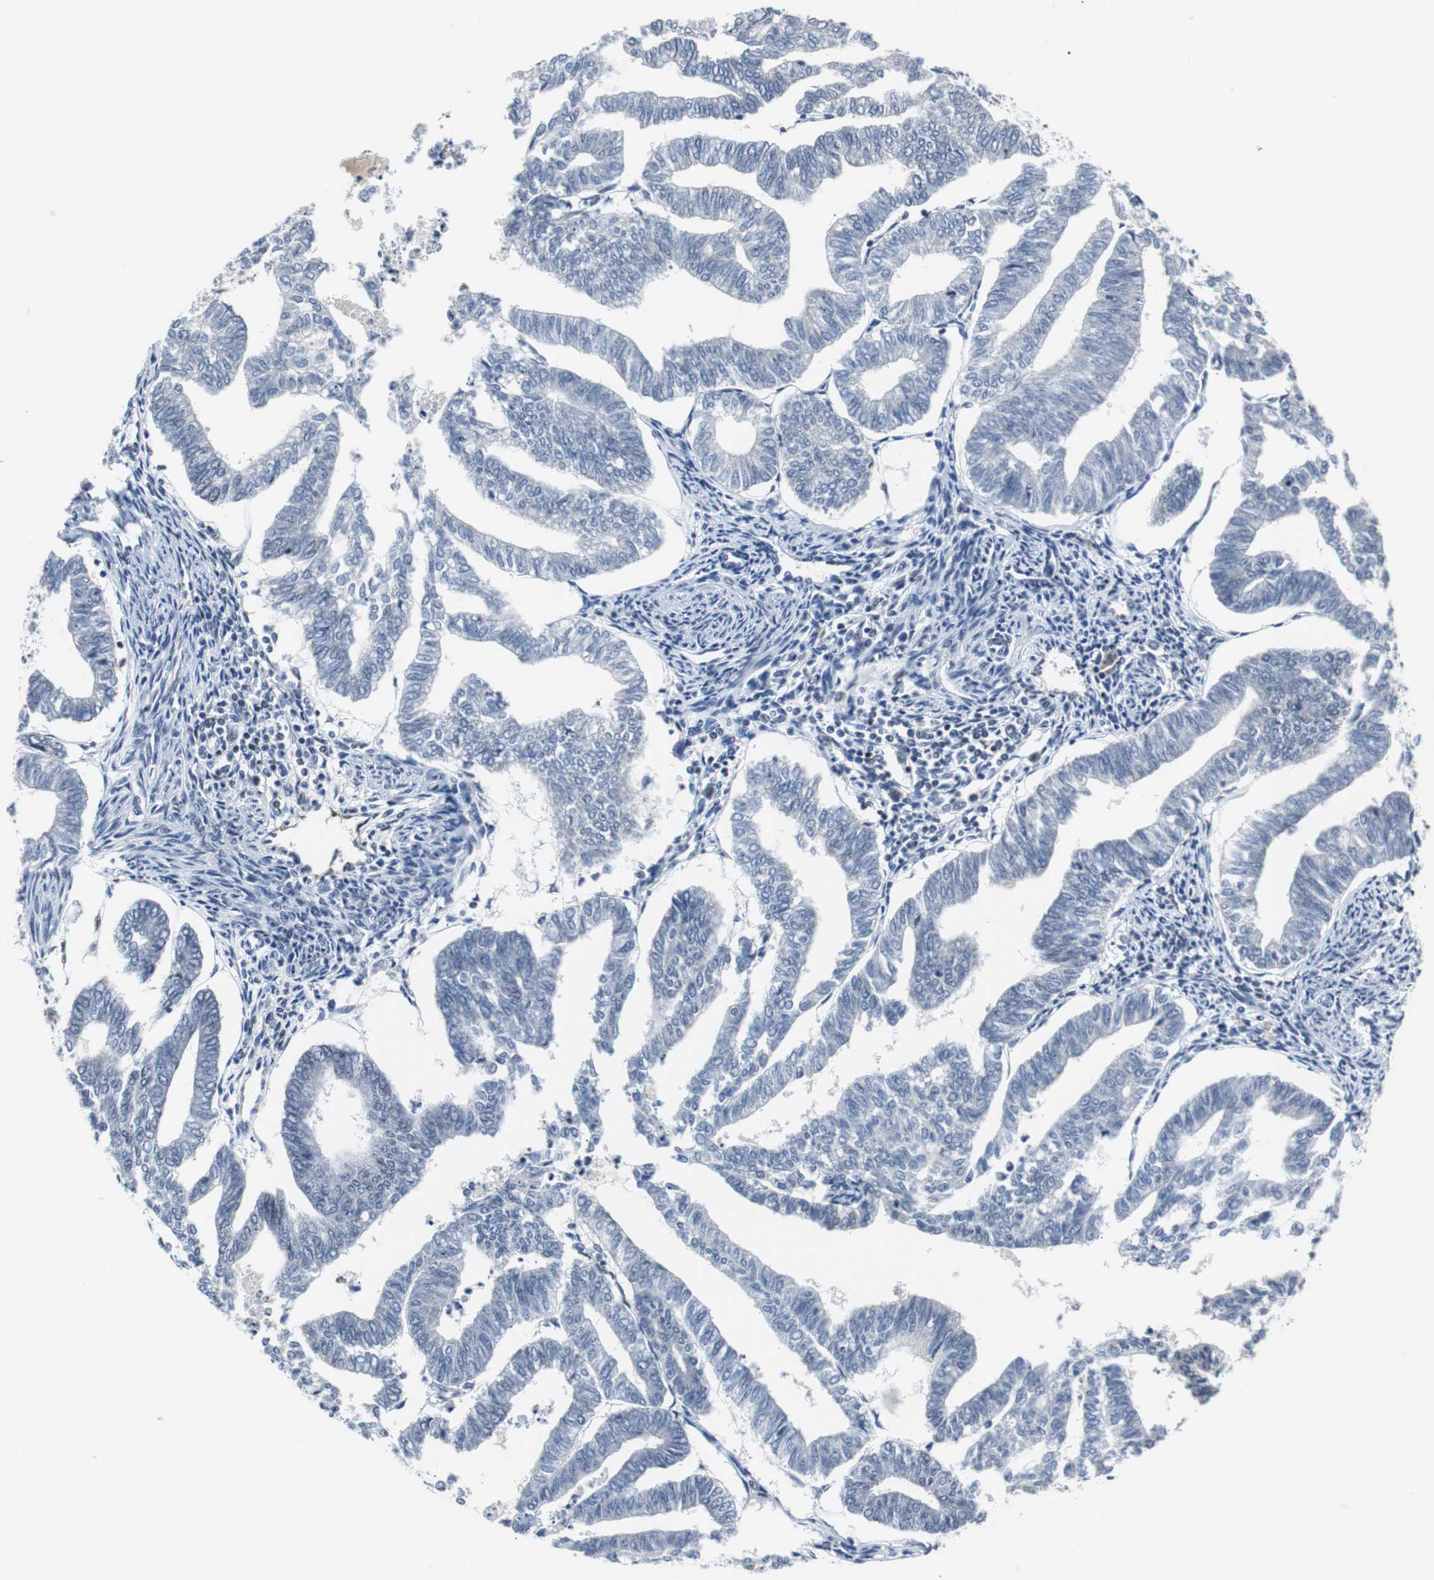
{"staining": {"intensity": "negative", "quantity": "none", "location": "none"}, "tissue": "endometrial cancer", "cell_type": "Tumor cells", "image_type": "cancer", "snomed": [{"axis": "morphology", "description": "Adenocarcinoma, NOS"}, {"axis": "topography", "description": "Endometrium"}], "caption": "DAB immunohistochemical staining of human endometrial cancer (adenocarcinoma) demonstrates no significant positivity in tumor cells.", "gene": "ZHX2", "patient": {"sex": "female", "age": 79}}